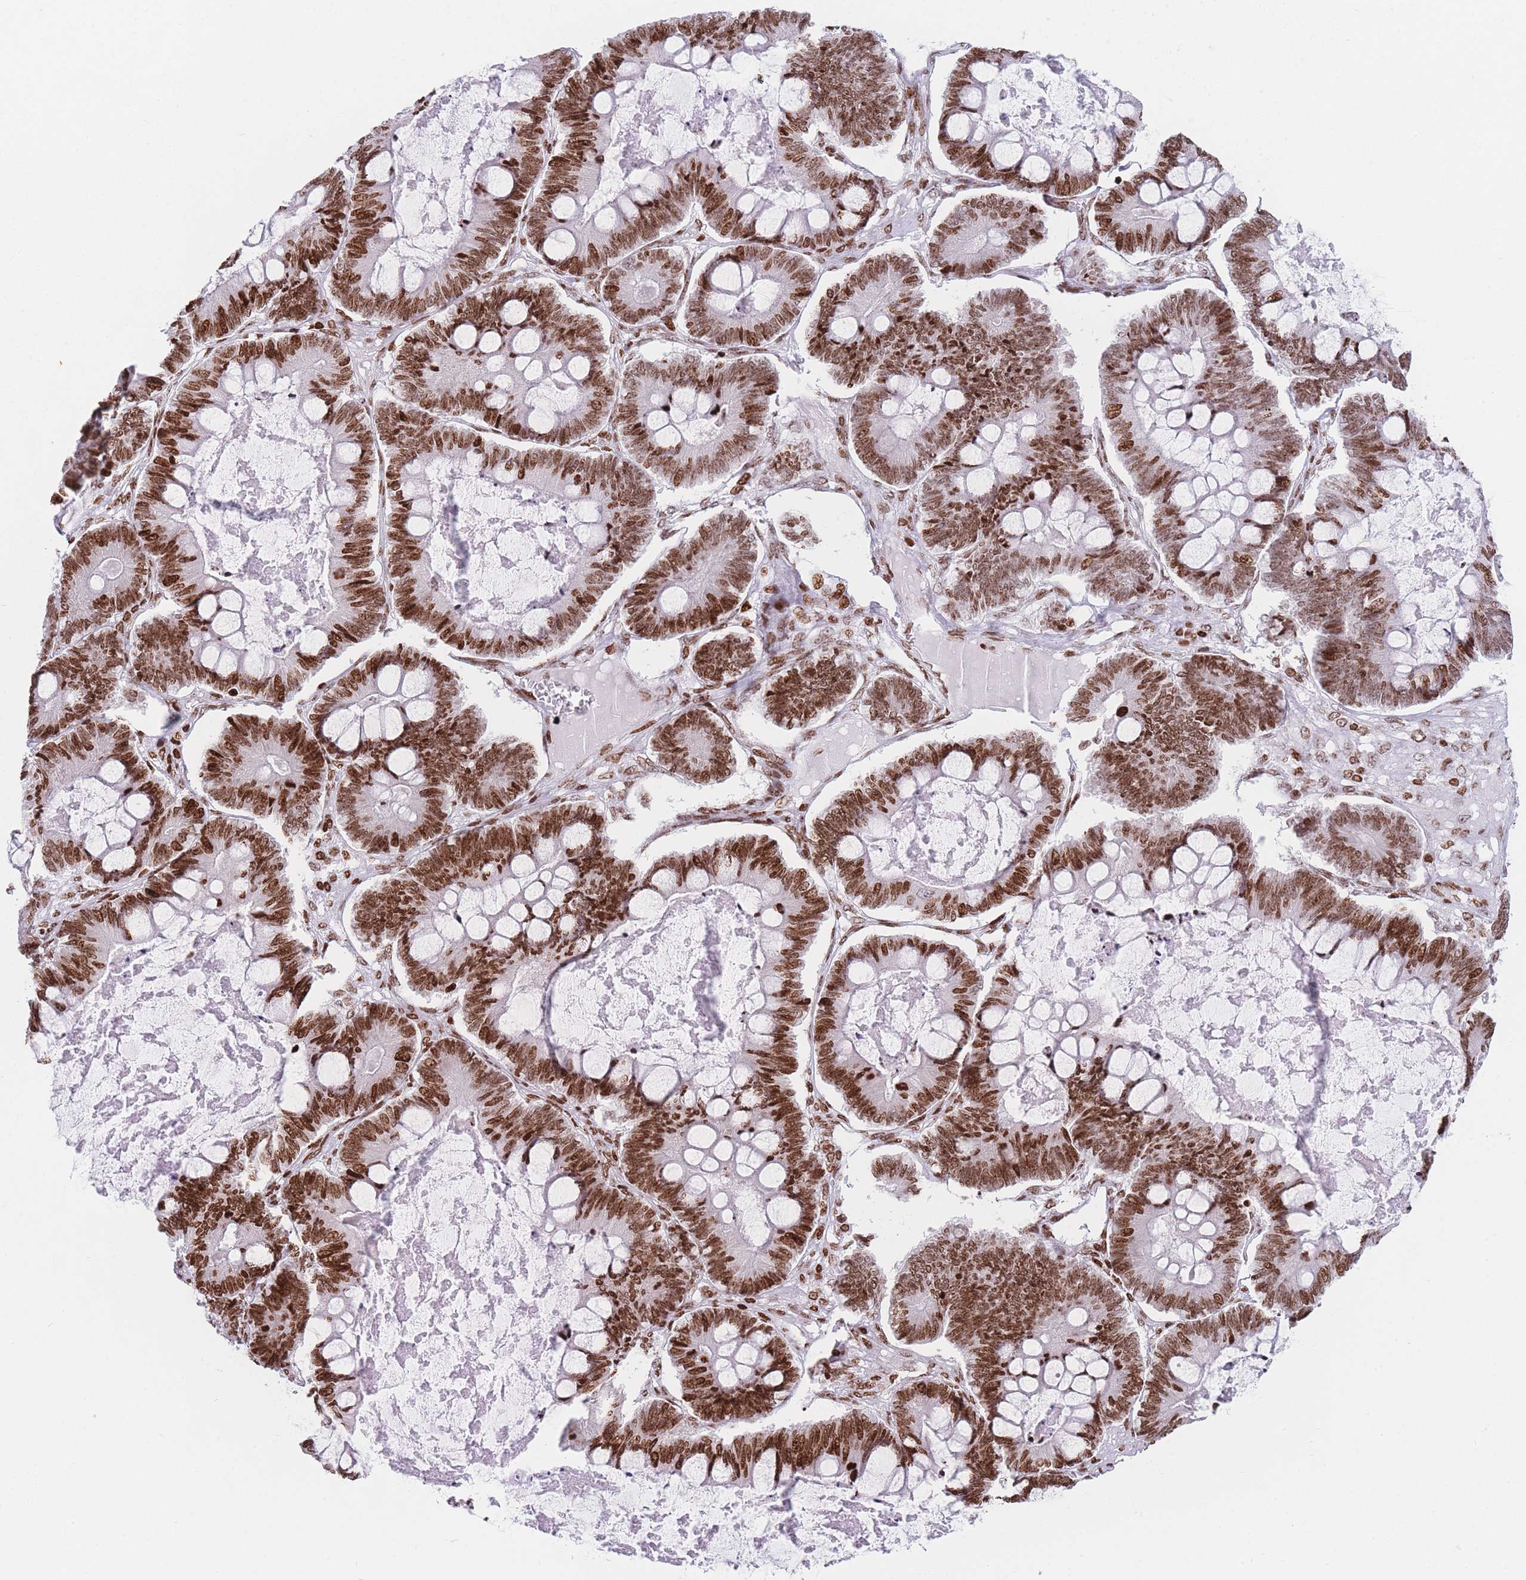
{"staining": {"intensity": "strong", "quantity": ">75%", "location": "nuclear"}, "tissue": "ovarian cancer", "cell_type": "Tumor cells", "image_type": "cancer", "snomed": [{"axis": "morphology", "description": "Cystadenocarcinoma, mucinous, NOS"}, {"axis": "topography", "description": "Ovary"}], "caption": "This histopathology image shows IHC staining of human ovarian cancer (mucinous cystadenocarcinoma), with high strong nuclear staining in approximately >75% of tumor cells.", "gene": "AK9", "patient": {"sex": "female", "age": 61}}